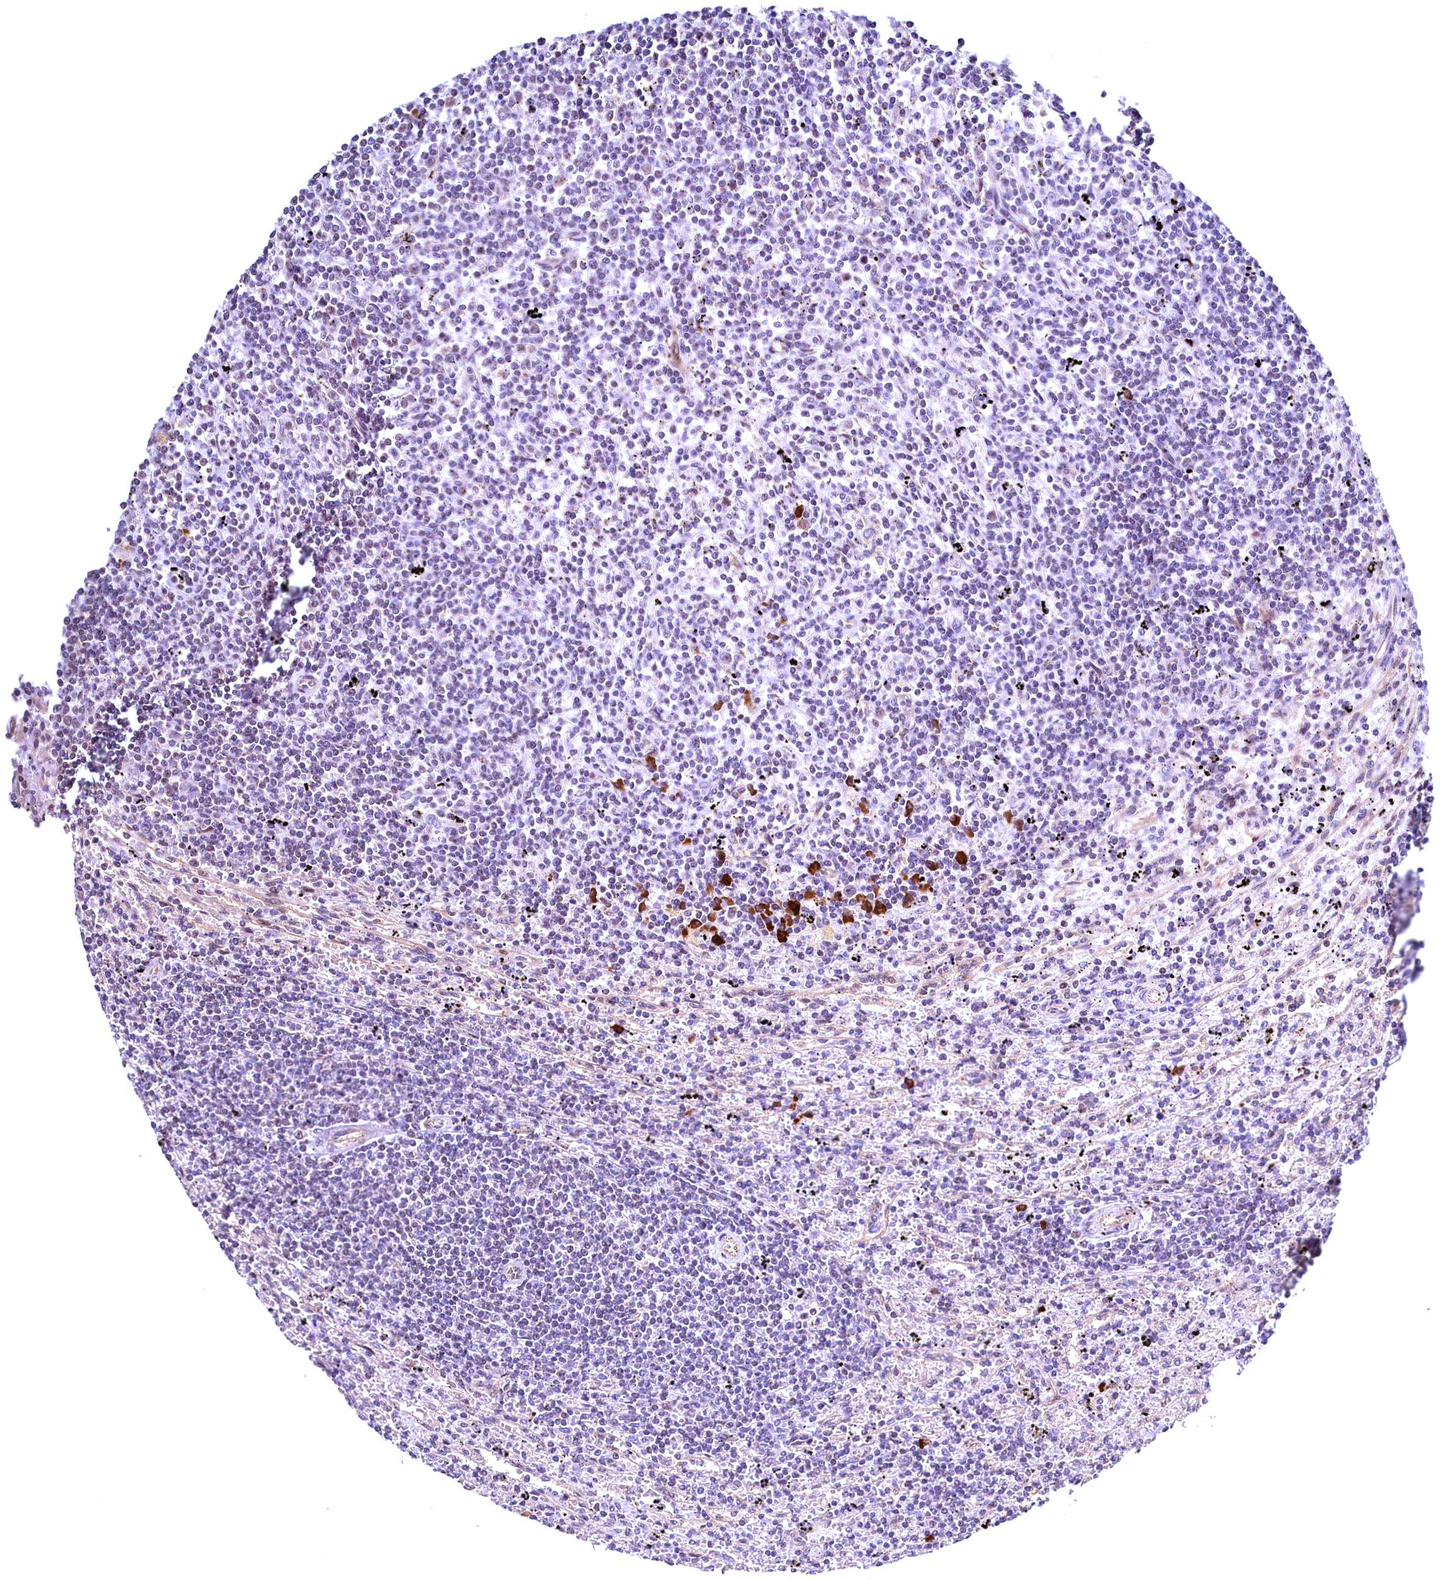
{"staining": {"intensity": "negative", "quantity": "none", "location": "none"}, "tissue": "lymphoma", "cell_type": "Tumor cells", "image_type": "cancer", "snomed": [{"axis": "morphology", "description": "Malignant lymphoma, non-Hodgkin's type, Low grade"}, {"axis": "topography", "description": "Spleen"}], "caption": "Malignant lymphoma, non-Hodgkin's type (low-grade) was stained to show a protein in brown. There is no significant expression in tumor cells.", "gene": "RBFA", "patient": {"sex": "male", "age": 76}}